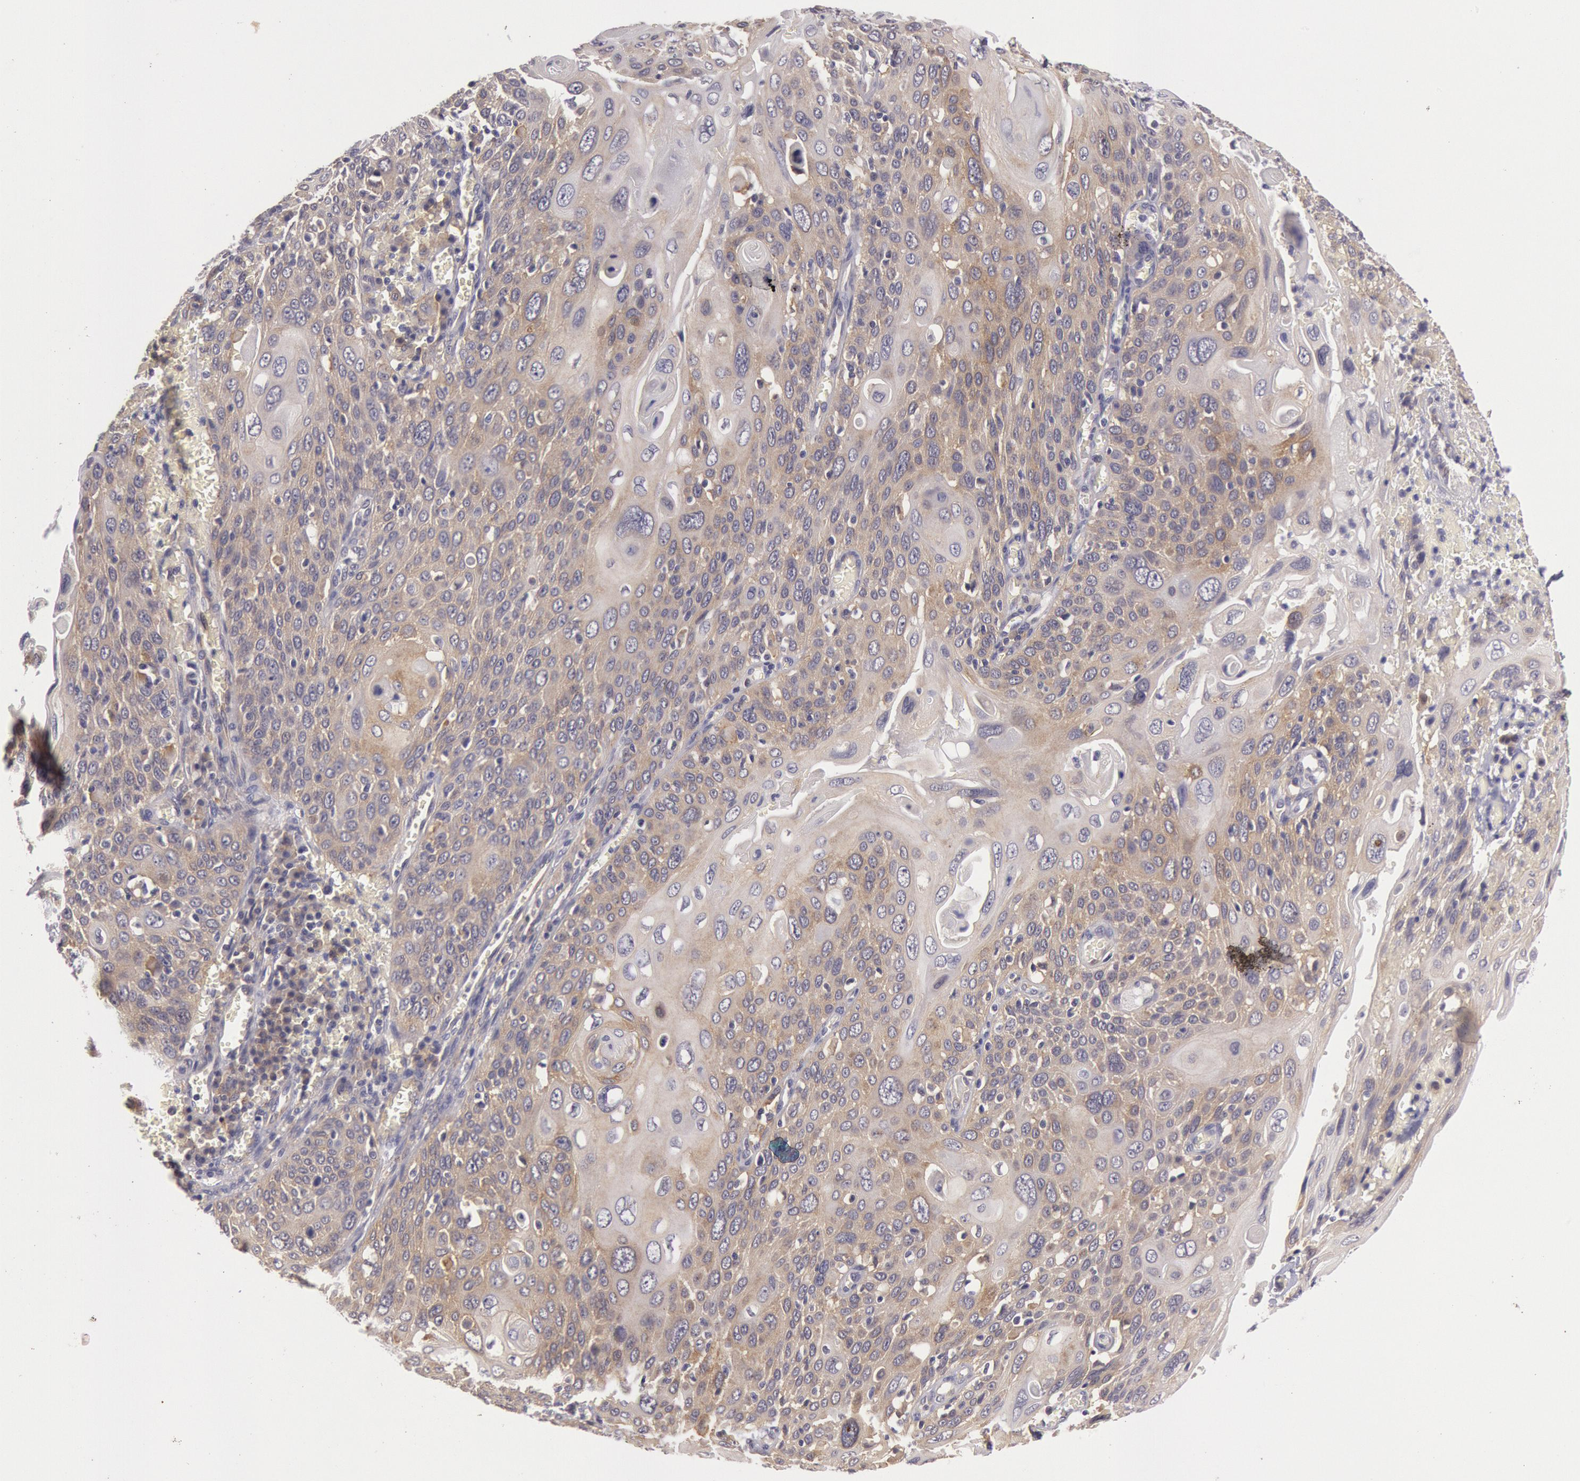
{"staining": {"intensity": "weak", "quantity": ">75%", "location": "cytoplasmic/membranous"}, "tissue": "cervical cancer", "cell_type": "Tumor cells", "image_type": "cancer", "snomed": [{"axis": "morphology", "description": "Squamous cell carcinoma, NOS"}, {"axis": "topography", "description": "Cervix"}], "caption": "Protein staining of cervical cancer tissue exhibits weak cytoplasmic/membranous positivity in approximately >75% of tumor cells.", "gene": "MYO5A", "patient": {"sex": "female", "age": 54}}